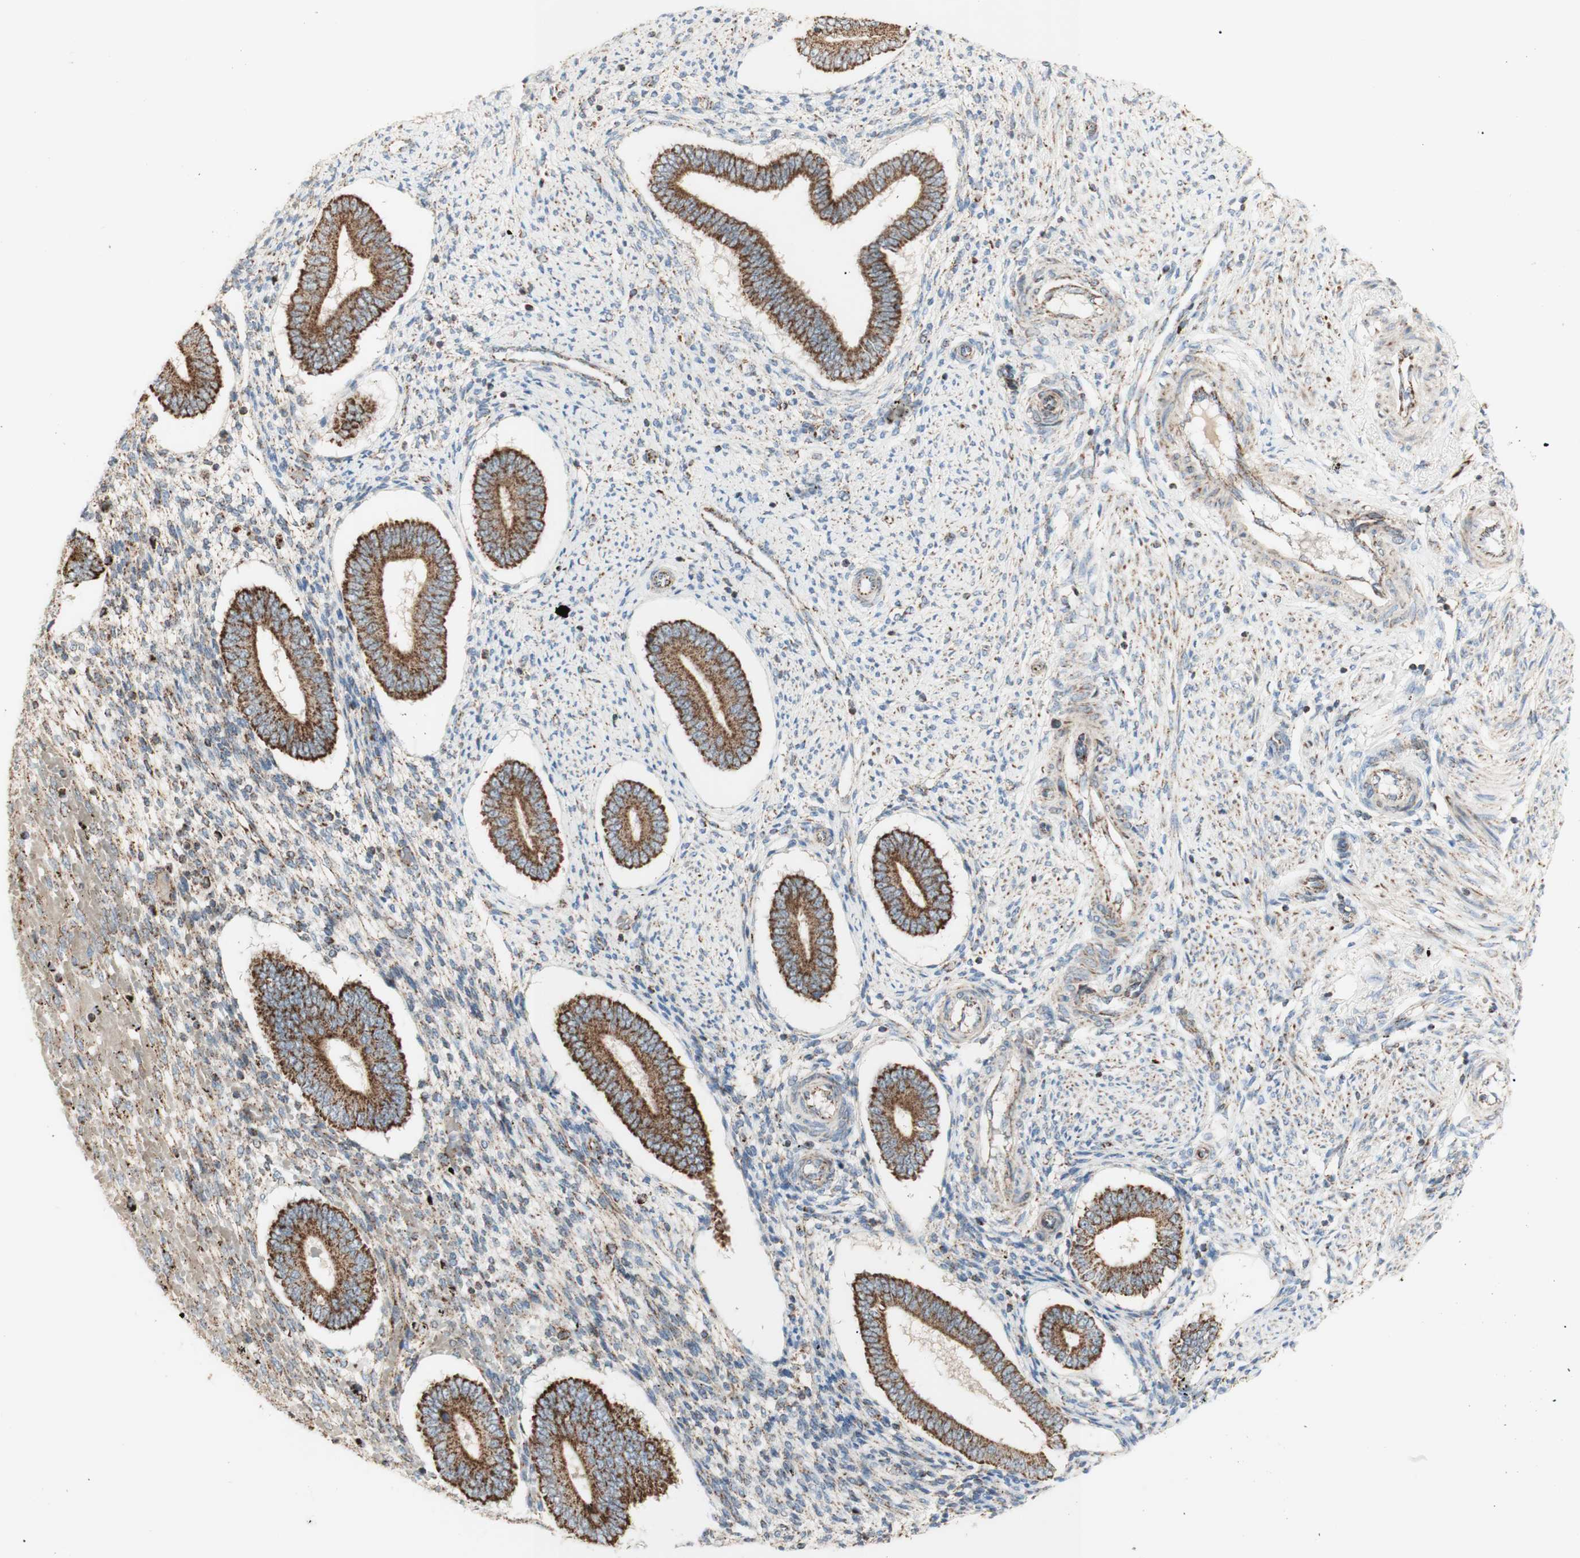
{"staining": {"intensity": "moderate", "quantity": ">75%", "location": "cytoplasmic/membranous"}, "tissue": "endometrium", "cell_type": "Cells in endometrial stroma", "image_type": "normal", "snomed": [{"axis": "morphology", "description": "Normal tissue, NOS"}, {"axis": "topography", "description": "Endometrium"}], "caption": "Protein staining shows moderate cytoplasmic/membranous positivity in approximately >75% of cells in endometrial stroma in benign endometrium.", "gene": "LETM1", "patient": {"sex": "female", "age": 42}}